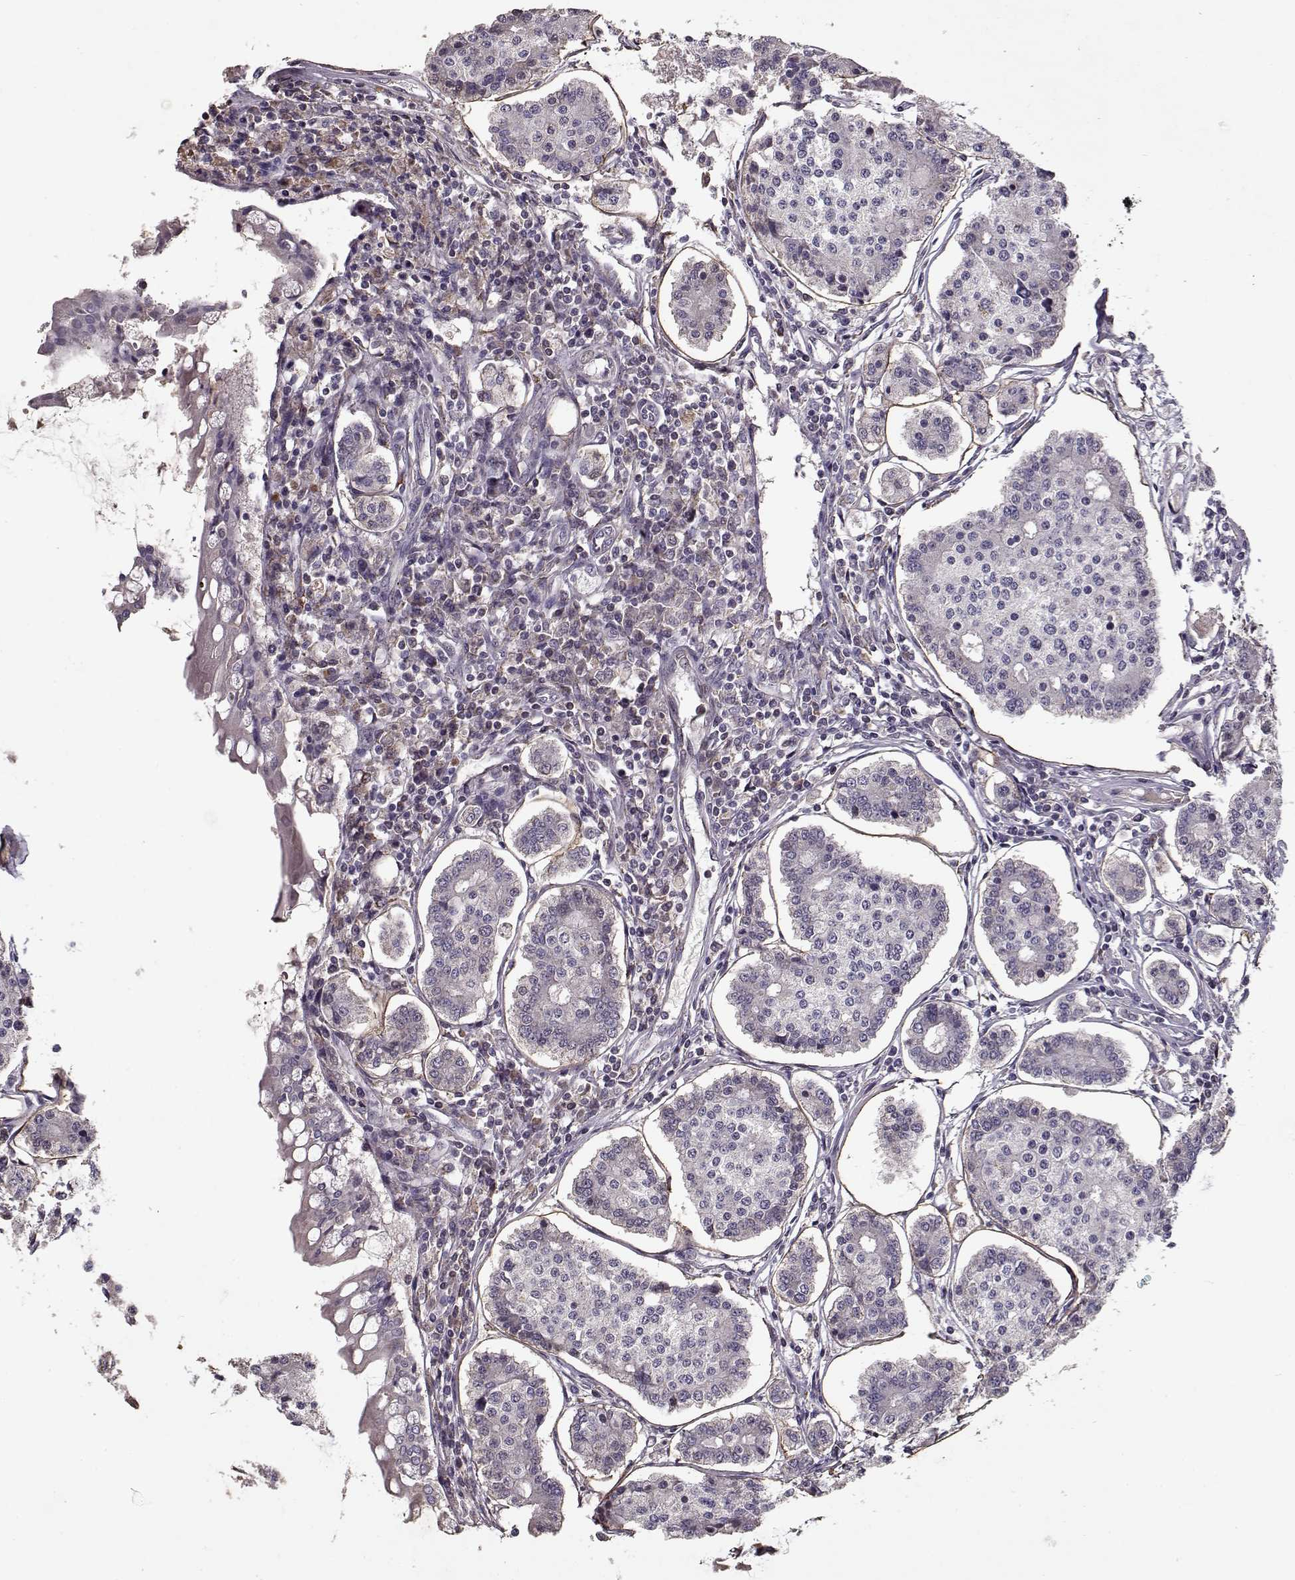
{"staining": {"intensity": "negative", "quantity": "none", "location": "none"}, "tissue": "carcinoid", "cell_type": "Tumor cells", "image_type": "cancer", "snomed": [{"axis": "morphology", "description": "Carcinoid, malignant, NOS"}, {"axis": "topography", "description": "Small intestine"}], "caption": "DAB (3,3'-diaminobenzidine) immunohistochemical staining of human carcinoid (malignant) shows no significant staining in tumor cells.", "gene": "LAMA2", "patient": {"sex": "female", "age": 65}}